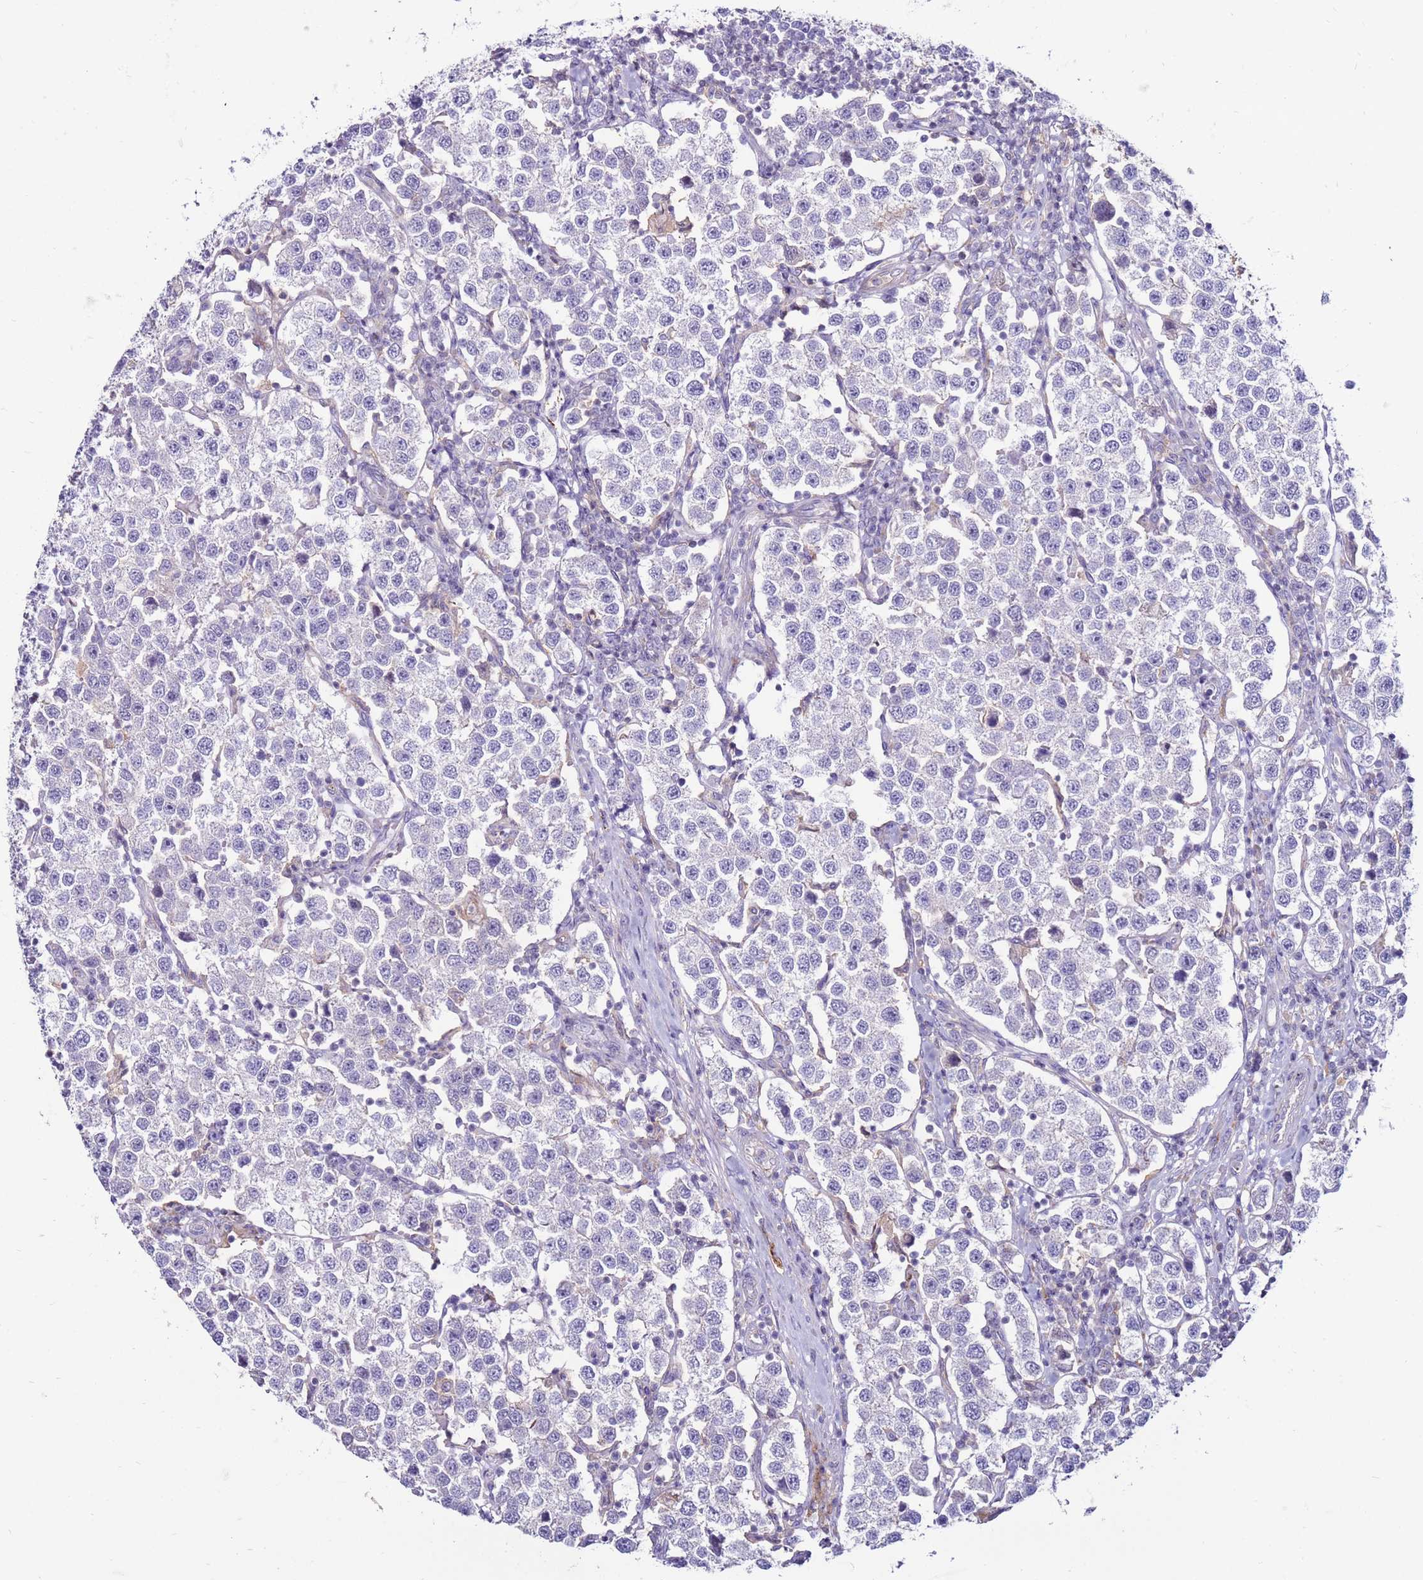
{"staining": {"intensity": "negative", "quantity": "none", "location": "none"}, "tissue": "testis cancer", "cell_type": "Tumor cells", "image_type": "cancer", "snomed": [{"axis": "morphology", "description": "Seminoma, NOS"}, {"axis": "topography", "description": "Testis"}], "caption": "This image is of testis cancer stained with immunohistochemistry (IHC) to label a protein in brown with the nuclei are counter-stained blue. There is no staining in tumor cells.", "gene": "CLEC4M", "patient": {"sex": "male", "age": 37}}